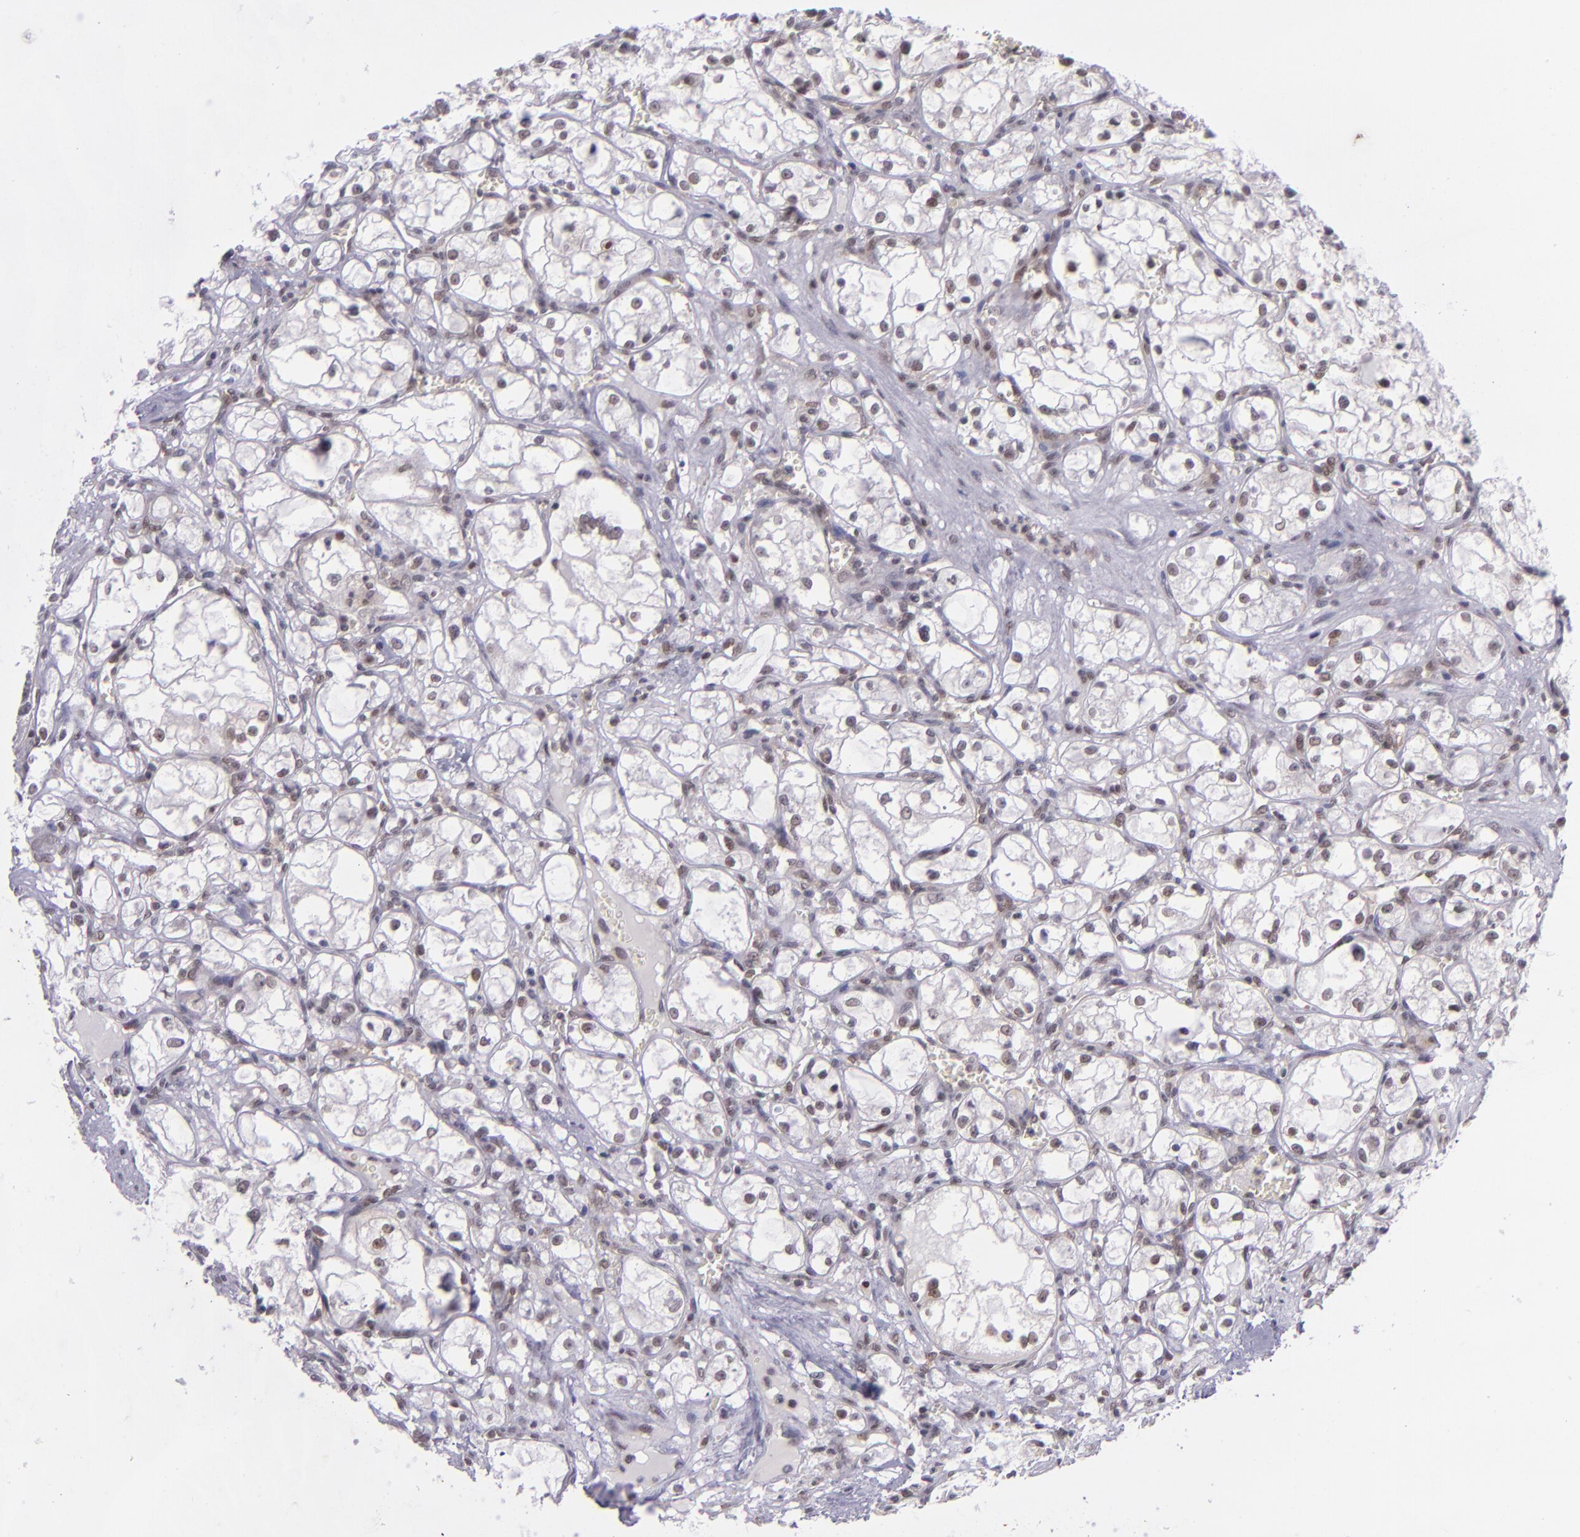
{"staining": {"intensity": "weak", "quantity": "25%-75%", "location": "nuclear"}, "tissue": "renal cancer", "cell_type": "Tumor cells", "image_type": "cancer", "snomed": [{"axis": "morphology", "description": "Adenocarcinoma, NOS"}, {"axis": "topography", "description": "Kidney"}], "caption": "The image shows staining of renal cancer, revealing weak nuclear protein expression (brown color) within tumor cells. (DAB (3,3'-diaminobenzidine) IHC with brightfield microscopy, high magnification).", "gene": "BAG1", "patient": {"sex": "male", "age": 61}}